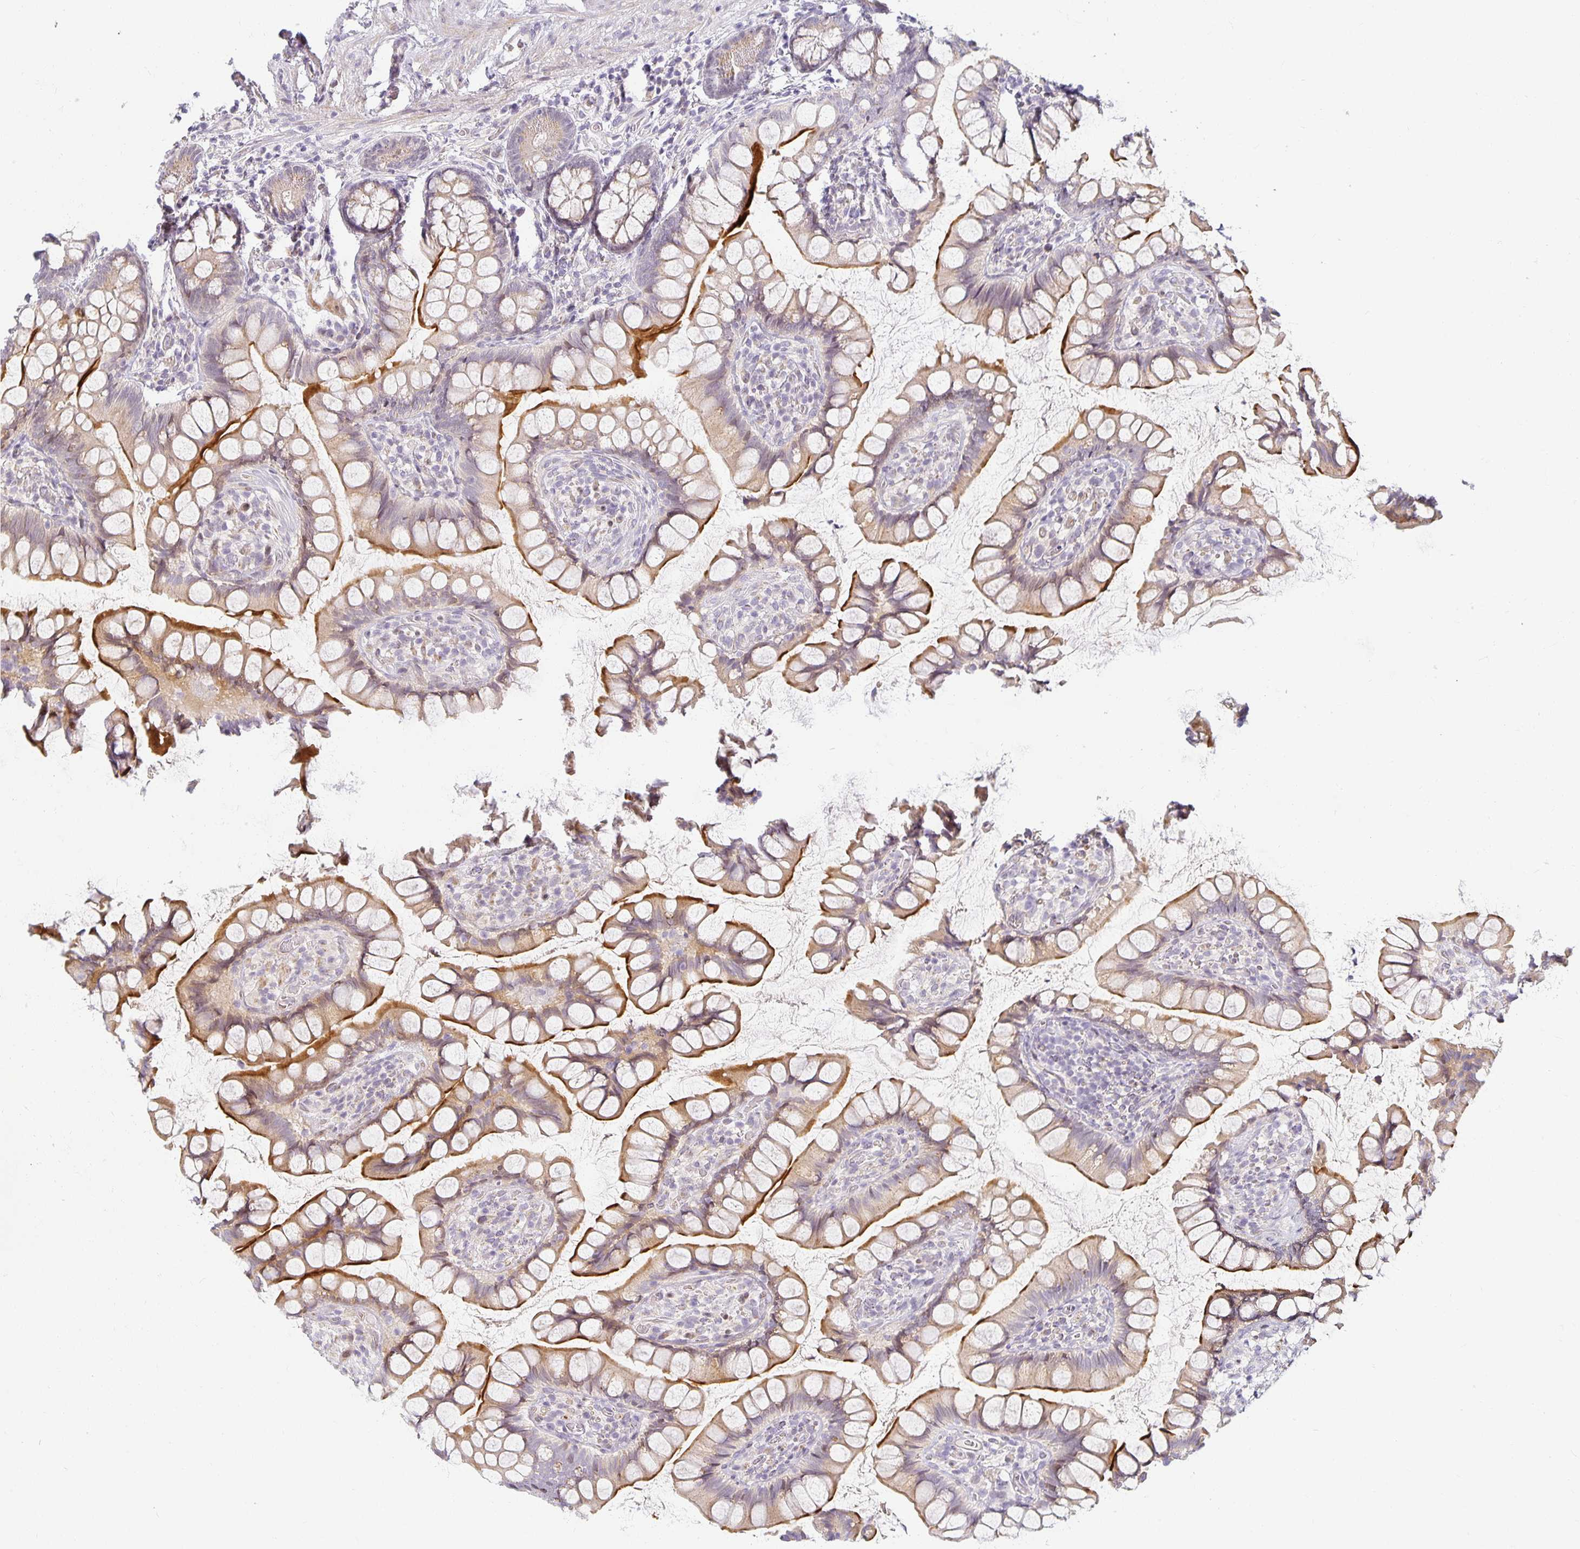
{"staining": {"intensity": "moderate", "quantity": "25%-75%", "location": "cytoplasmic/membranous"}, "tissue": "small intestine", "cell_type": "Glandular cells", "image_type": "normal", "snomed": [{"axis": "morphology", "description": "Normal tissue, NOS"}, {"axis": "topography", "description": "Small intestine"}], "caption": "Benign small intestine was stained to show a protein in brown. There is medium levels of moderate cytoplasmic/membranous positivity in approximately 25%-75% of glandular cells.", "gene": "EHF", "patient": {"sex": "male", "age": 70}}